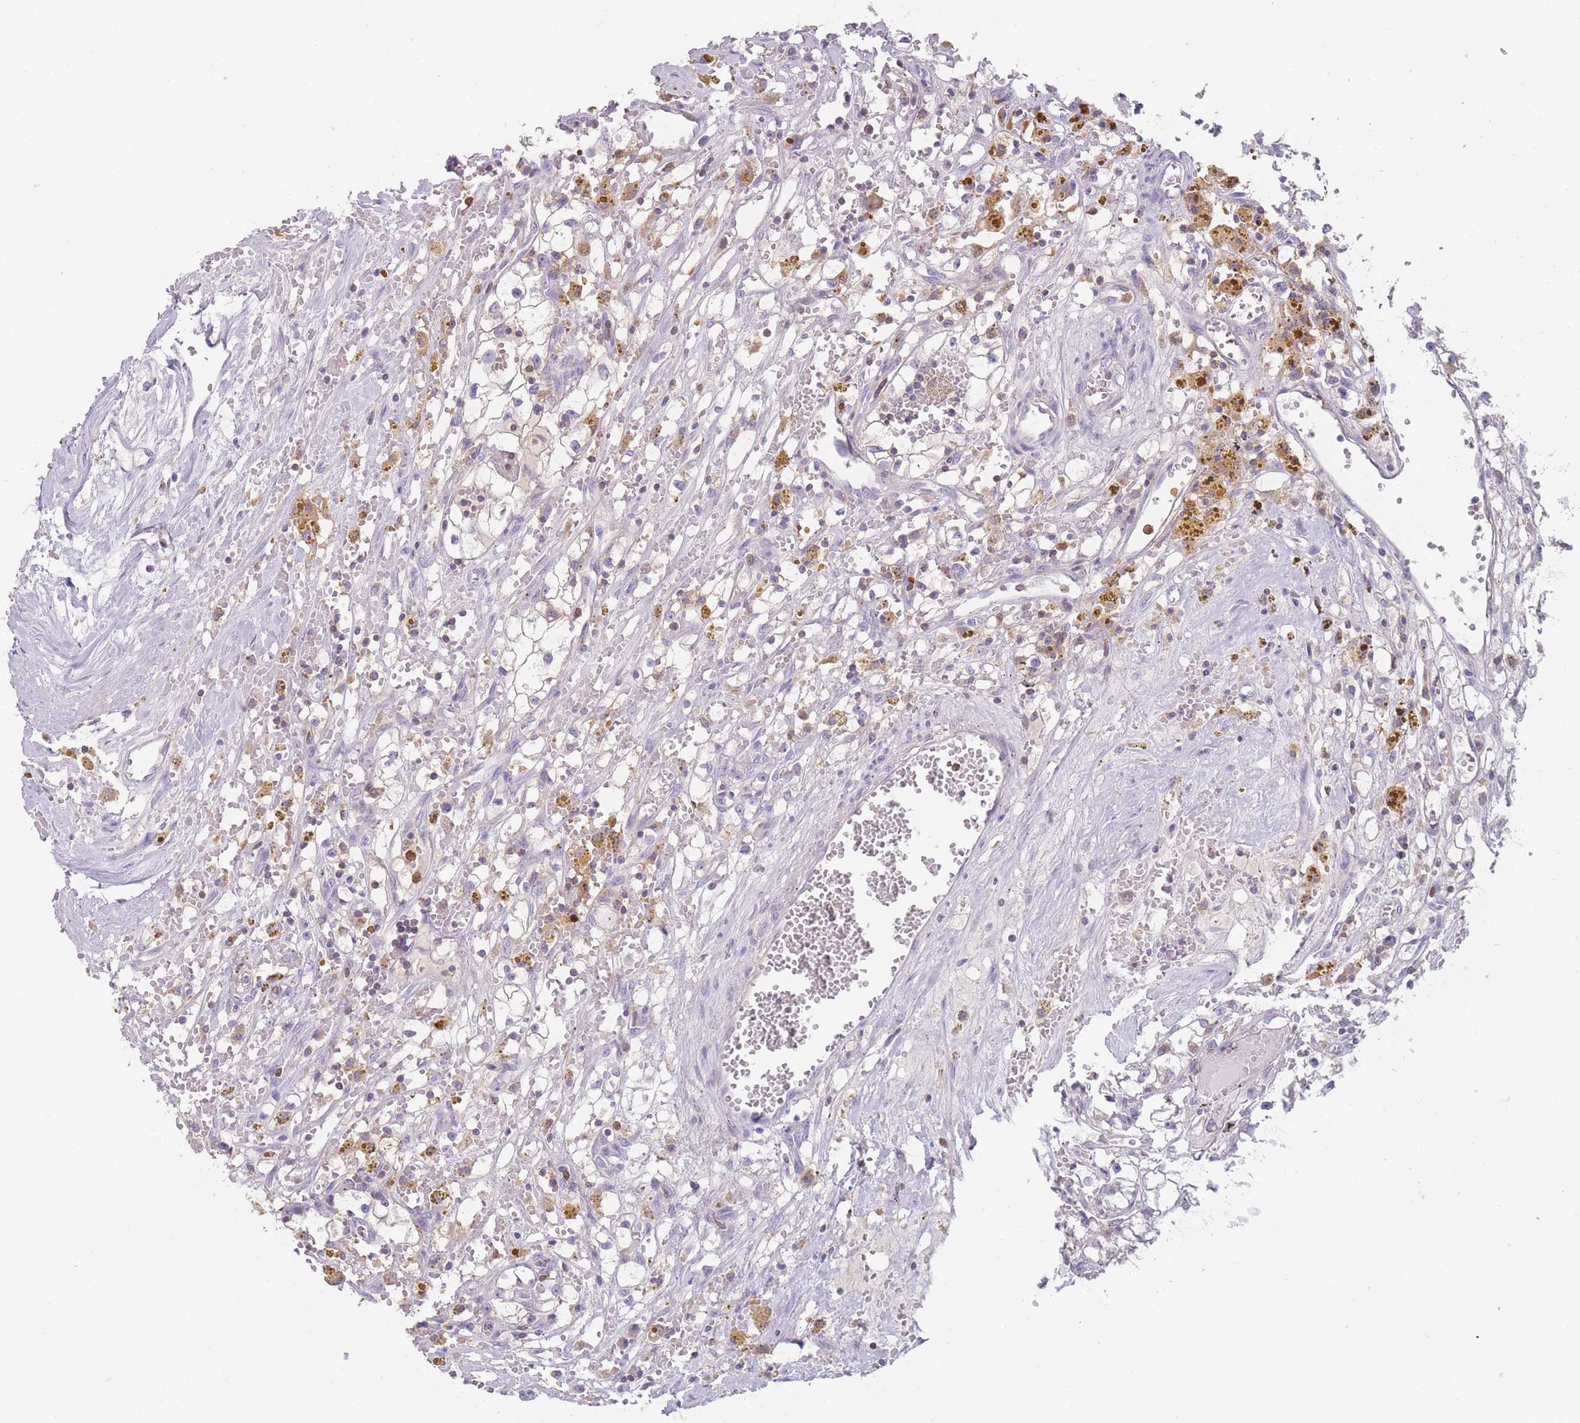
{"staining": {"intensity": "negative", "quantity": "none", "location": "none"}, "tissue": "renal cancer", "cell_type": "Tumor cells", "image_type": "cancer", "snomed": [{"axis": "morphology", "description": "Adenocarcinoma, NOS"}, {"axis": "topography", "description": "Kidney"}], "caption": "DAB immunohistochemical staining of human adenocarcinoma (renal) demonstrates no significant staining in tumor cells. (Immunohistochemistry, brightfield microscopy, high magnification).", "gene": "ST3GAL4", "patient": {"sex": "male", "age": 56}}